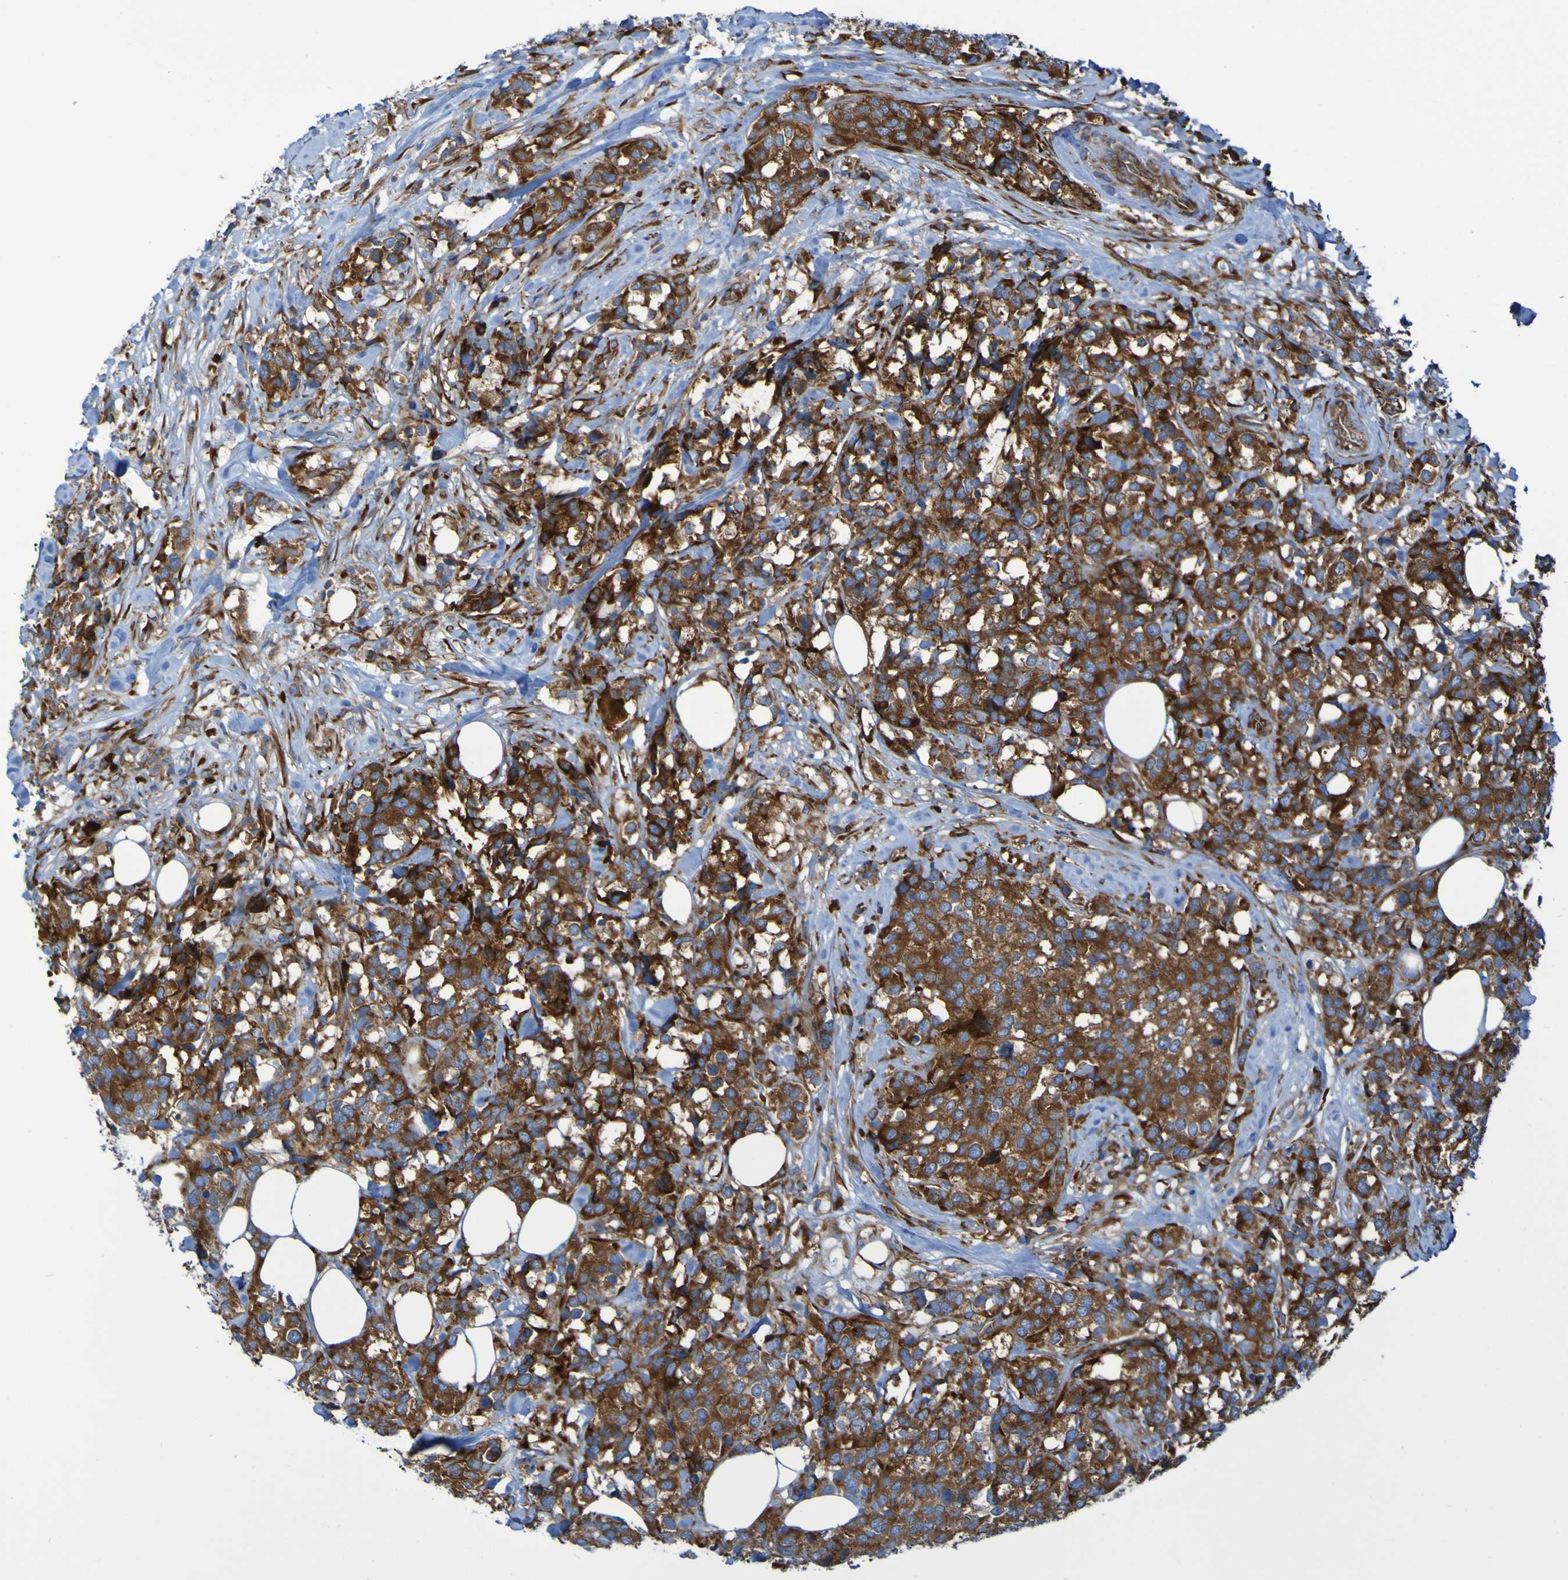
{"staining": {"intensity": "strong", "quantity": ">75%", "location": "cytoplasmic/membranous"}, "tissue": "breast cancer", "cell_type": "Tumor cells", "image_type": "cancer", "snomed": [{"axis": "morphology", "description": "Lobular carcinoma"}, {"axis": "topography", "description": "Breast"}], "caption": "A micrograph showing strong cytoplasmic/membranous positivity in about >75% of tumor cells in lobular carcinoma (breast), as visualized by brown immunohistochemical staining.", "gene": "RPL10", "patient": {"sex": "female", "age": 59}}